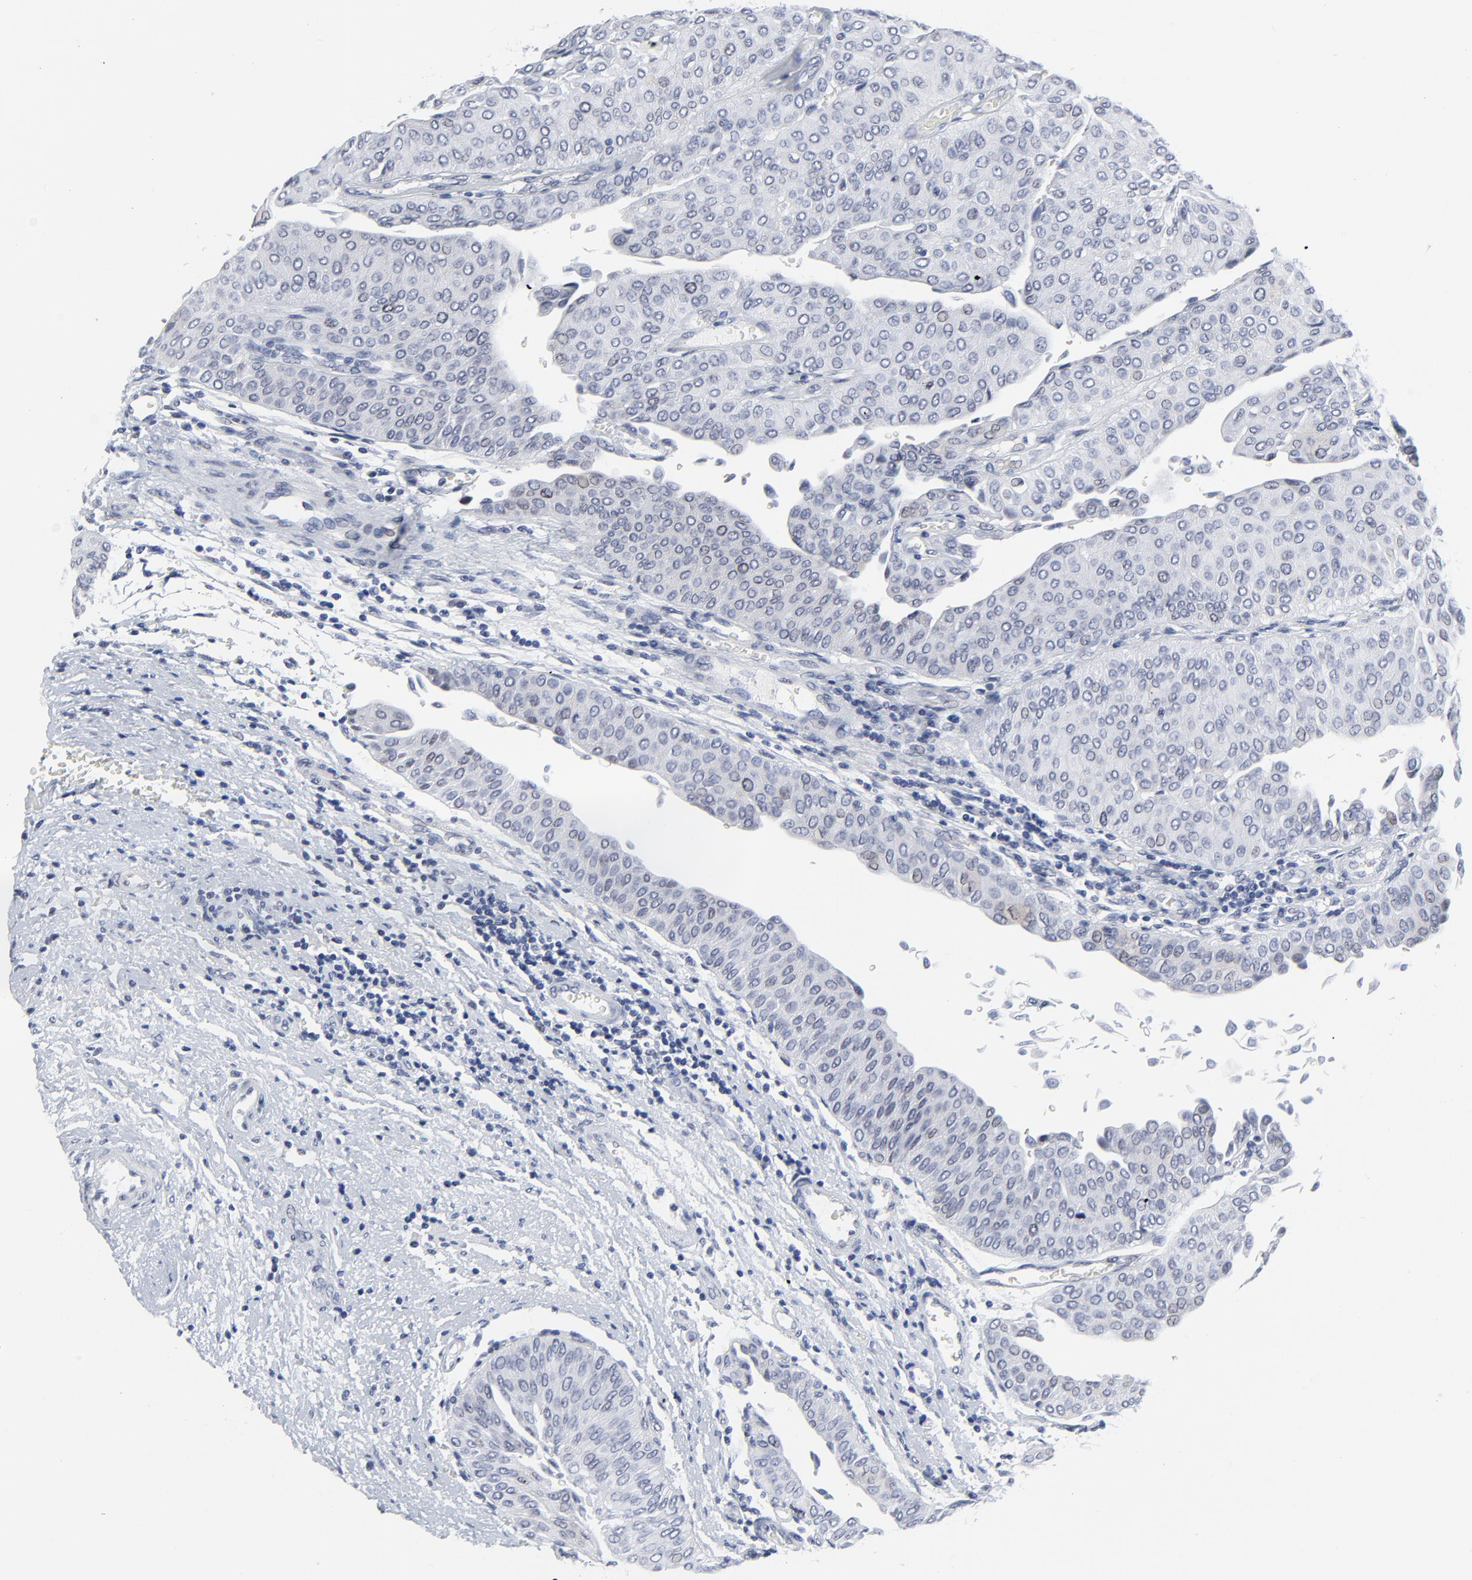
{"staining": {"intensity": "weak", "quantity": "<25%", "location": "nuclear"}, "tissue": "urothelial cancer", "cell_type": "Tumor cells", "image_type": "cancer", "snomed": [{"axis": "morphology", "description": "Urothelial carcinoma, Low grade"}, {"axis": "topography", "description": "Urinary bladder"}], "caption": "Immunohistochemistry photomicrograph of human urothelial cancer stained for a protein (brown), which reveals no staining in tumor cells. (DAB (3,3'-diaminobenzidine) IHC, high magnification).", "gene": "ZNF589", "patient": {"sex": "male", "age": 64}}